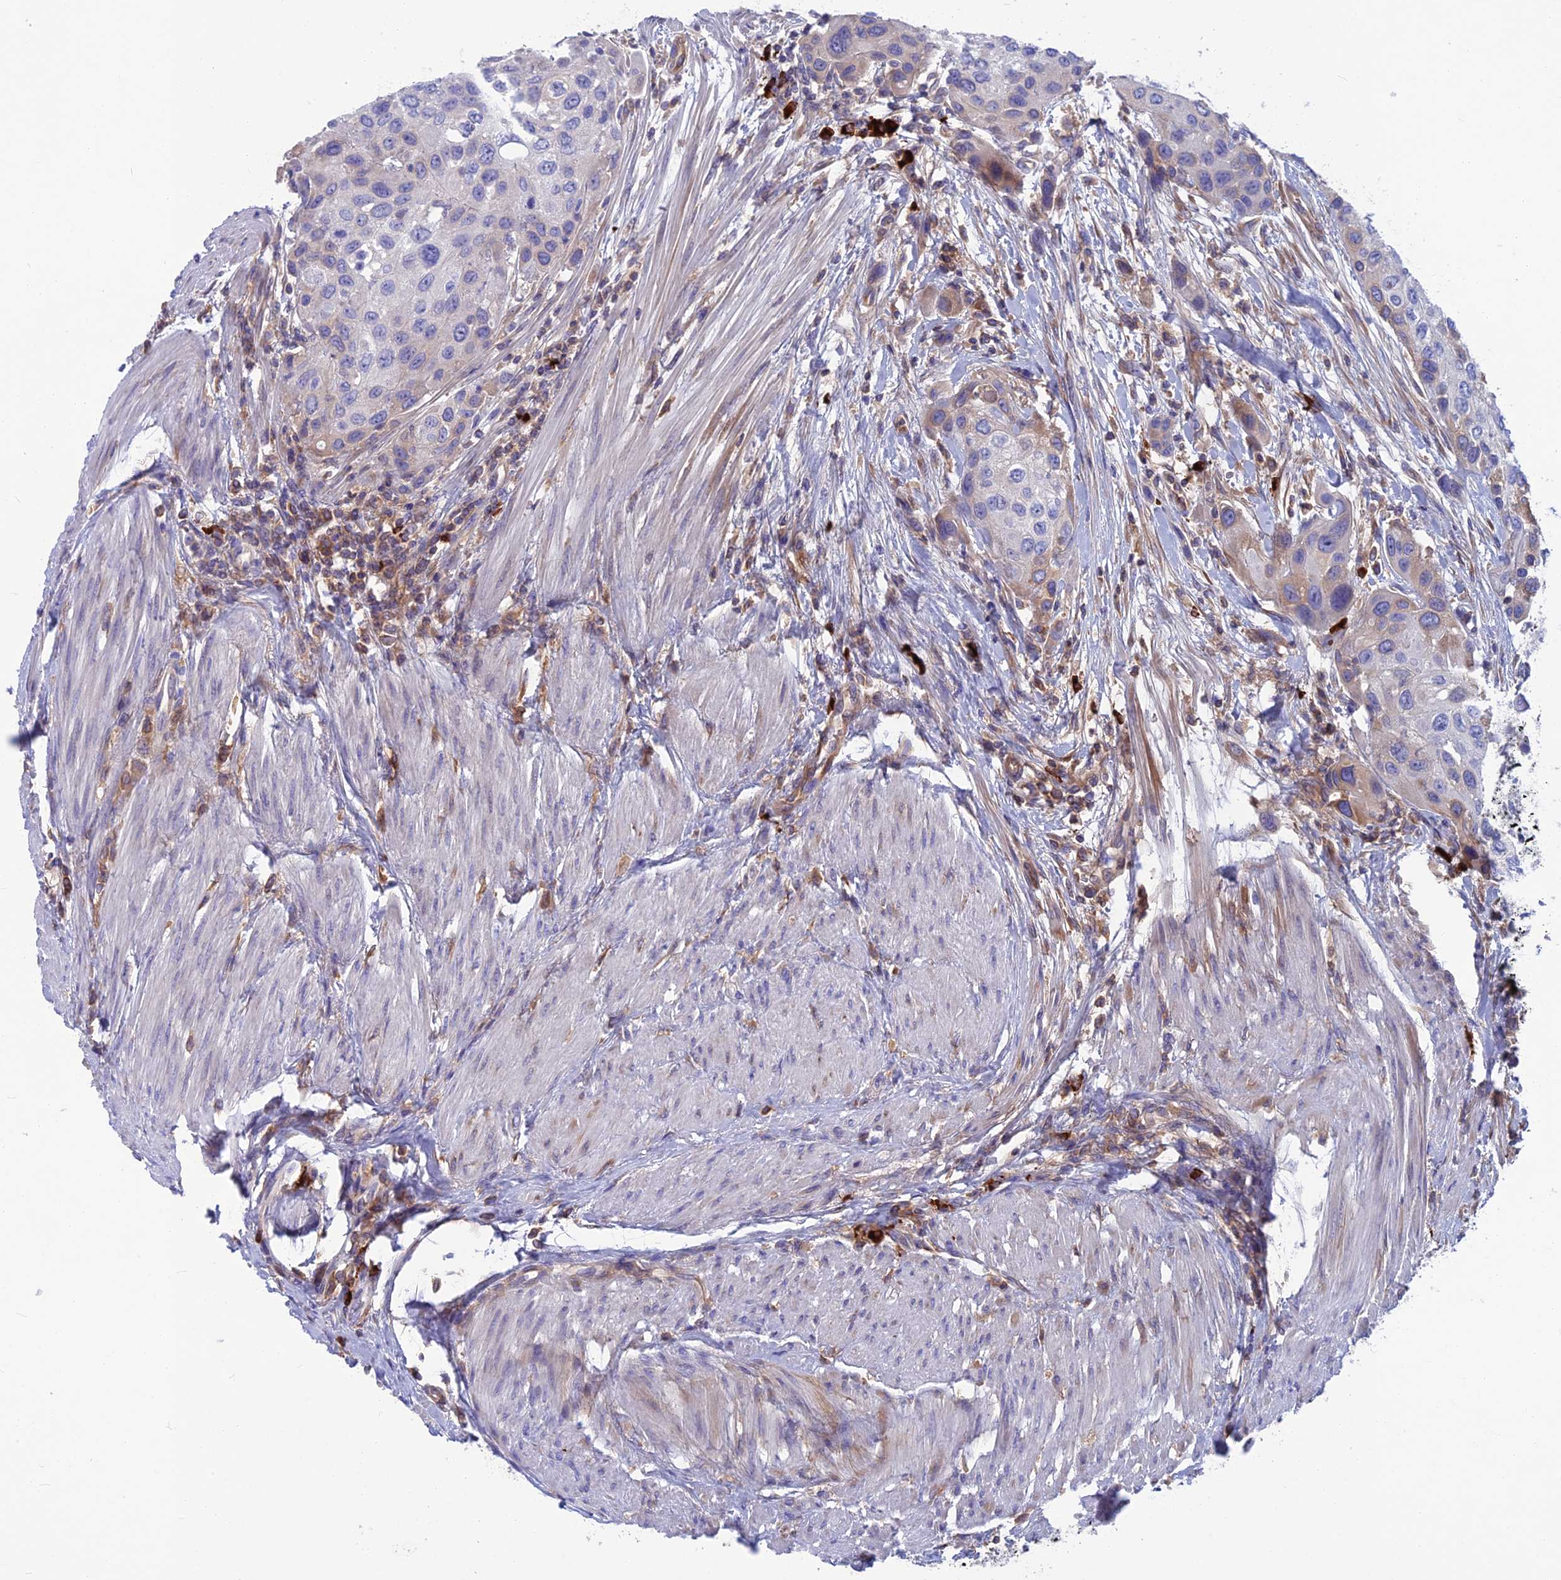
{"staining": {"intensity": "weak", "quantity": "<25%", "location": "cytoplasmic/membranous"}, "tissue": "urothelial cancer", "cell_type": "Tumor cells", "image_type": "cancer", "snomed": [{"axis": "morphology", "description": "Normal tissue, NOS"}, {"axis": "morphology", "description": "Urothelial carcinoma, High grade"}, {"axis": "topography", "description": "Vascular tissue"}, {"axis": "topography", "description": "Urinary bladder"}], "caption": "An immunohistochemistry micrograph of urothelial cancer is shown. There is no staining in tumor cells of urothelial cancer. Nuclei are stained in blue.", "gene": "SNAP91", "patient": {"sex": "female", "age": 56}}